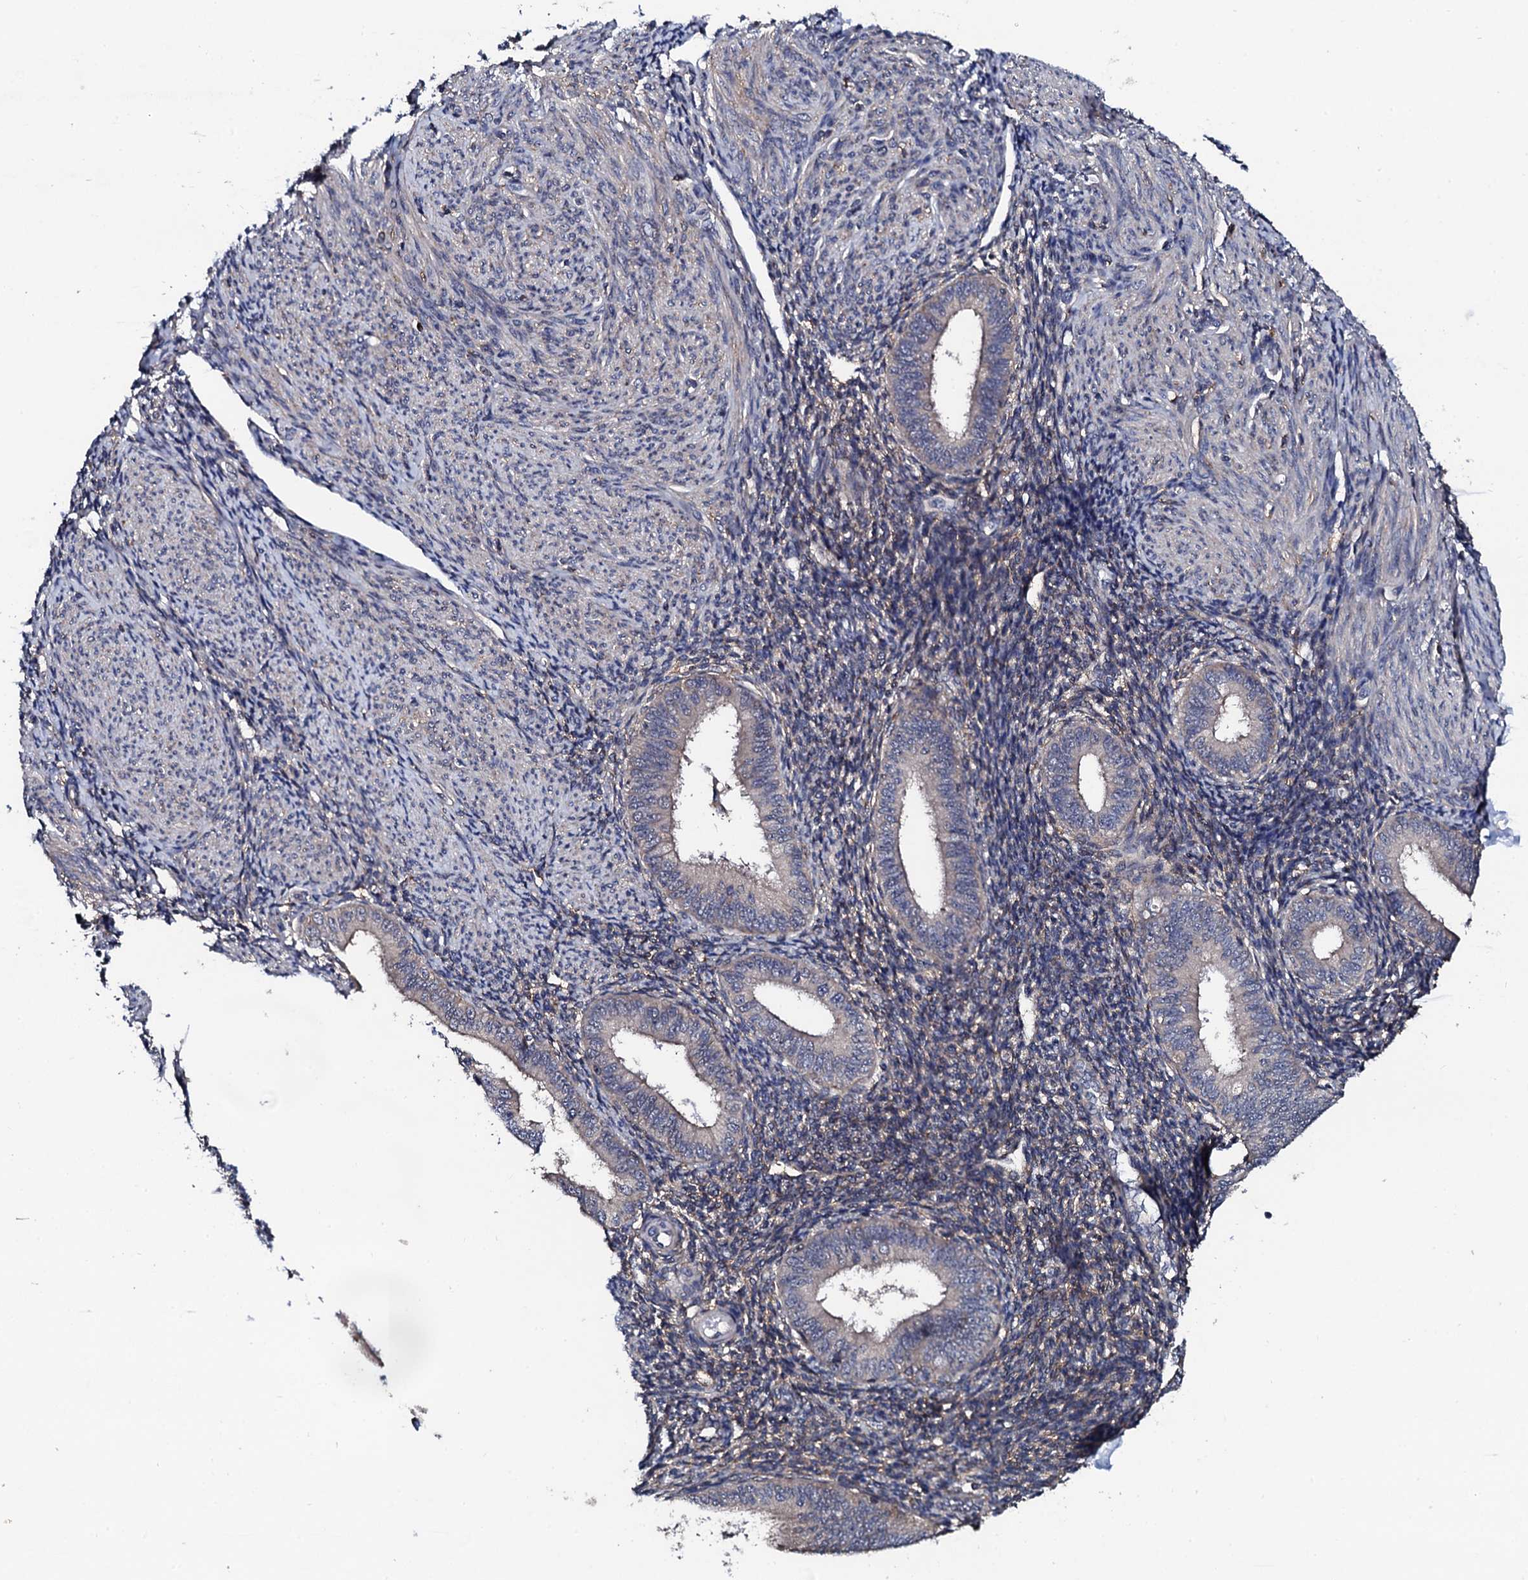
{"staining": {"intensity": "weak", "quantity": "<25%", "location": "cytoplasmic/membranous"}, "tissue": "endometrium", "cell_type": "Cells in endometrial stroma", "image_type": "normal", "snomed": [{"axis": "morphology", "description": "Normal tissue, NOS"}, {"axis": "topography", "description": "Uterus"}, {"axis": "topography", "description": "Endometrium"}], "caption": "Unremarkable endometrium was stained to show a protein in brown. There is no significant positivity in cells in endometrial stroma. The staining is performed using DAB brown chromogen with nuclei counter-stained in using hematoxylin.", "gene": "EDC3", "patient": {"sex": "female", "age": 48}}